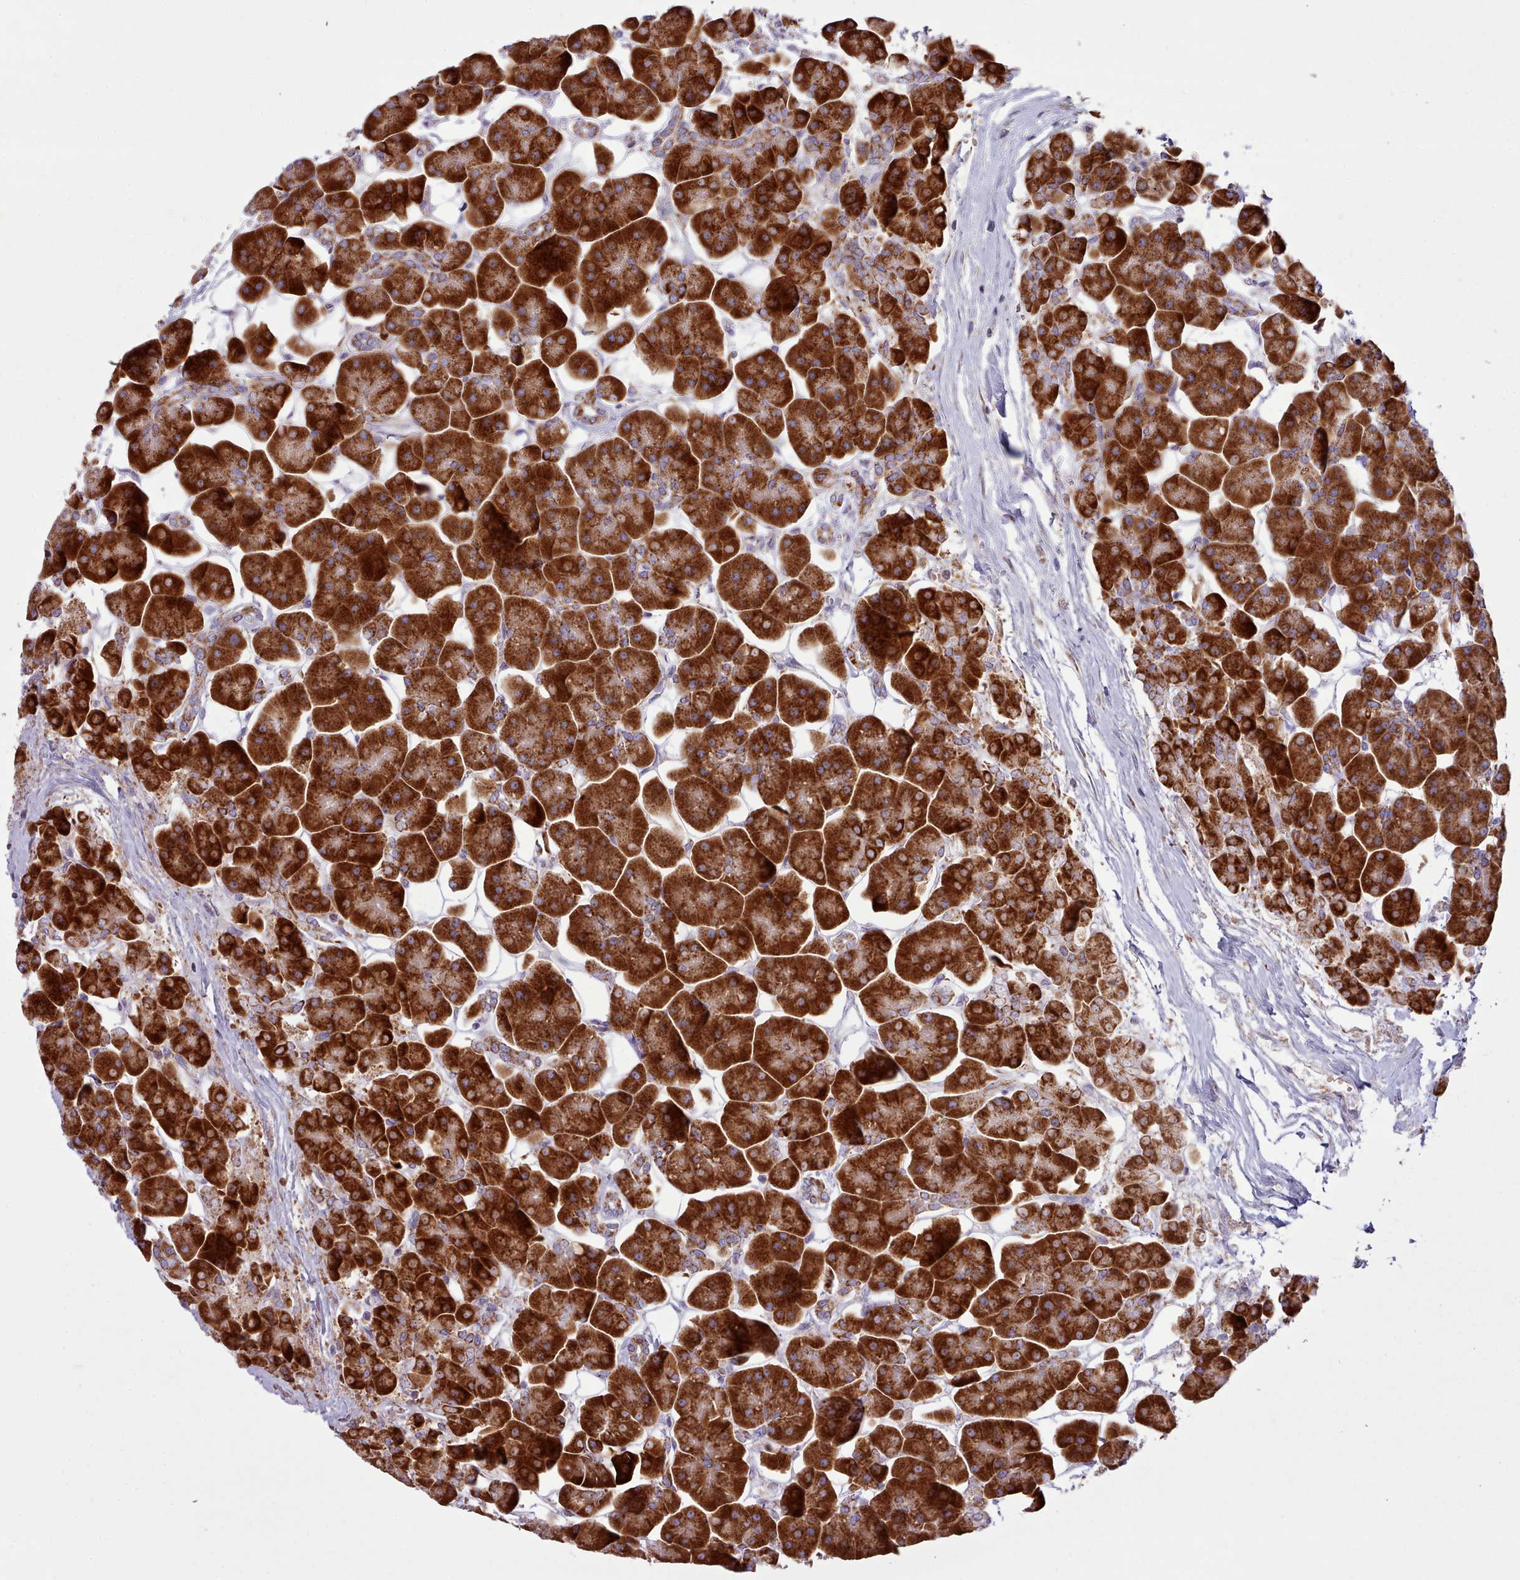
{"staining": {"intensity": "strong", "quantity": ">75%", "location": "cytoplasmic/membranous"}, "tissue": "pancreas", "cell_type": "Exocrine glandular cells", "image_type": "normal", "snomed": [{"axis": "morphology", "description": "Normal tissue, NOS"}, {"axis": "topography", "description": "Pancreas"}], "caption": "Exocrine glandular cells show high levels of strong cytoplasmic/membranous staining in about >75% of cells in benign human pancreas. Nuclei are stained in blue.", "gene": "SRP54", "patient": {"sex": "male", "age": 66}}